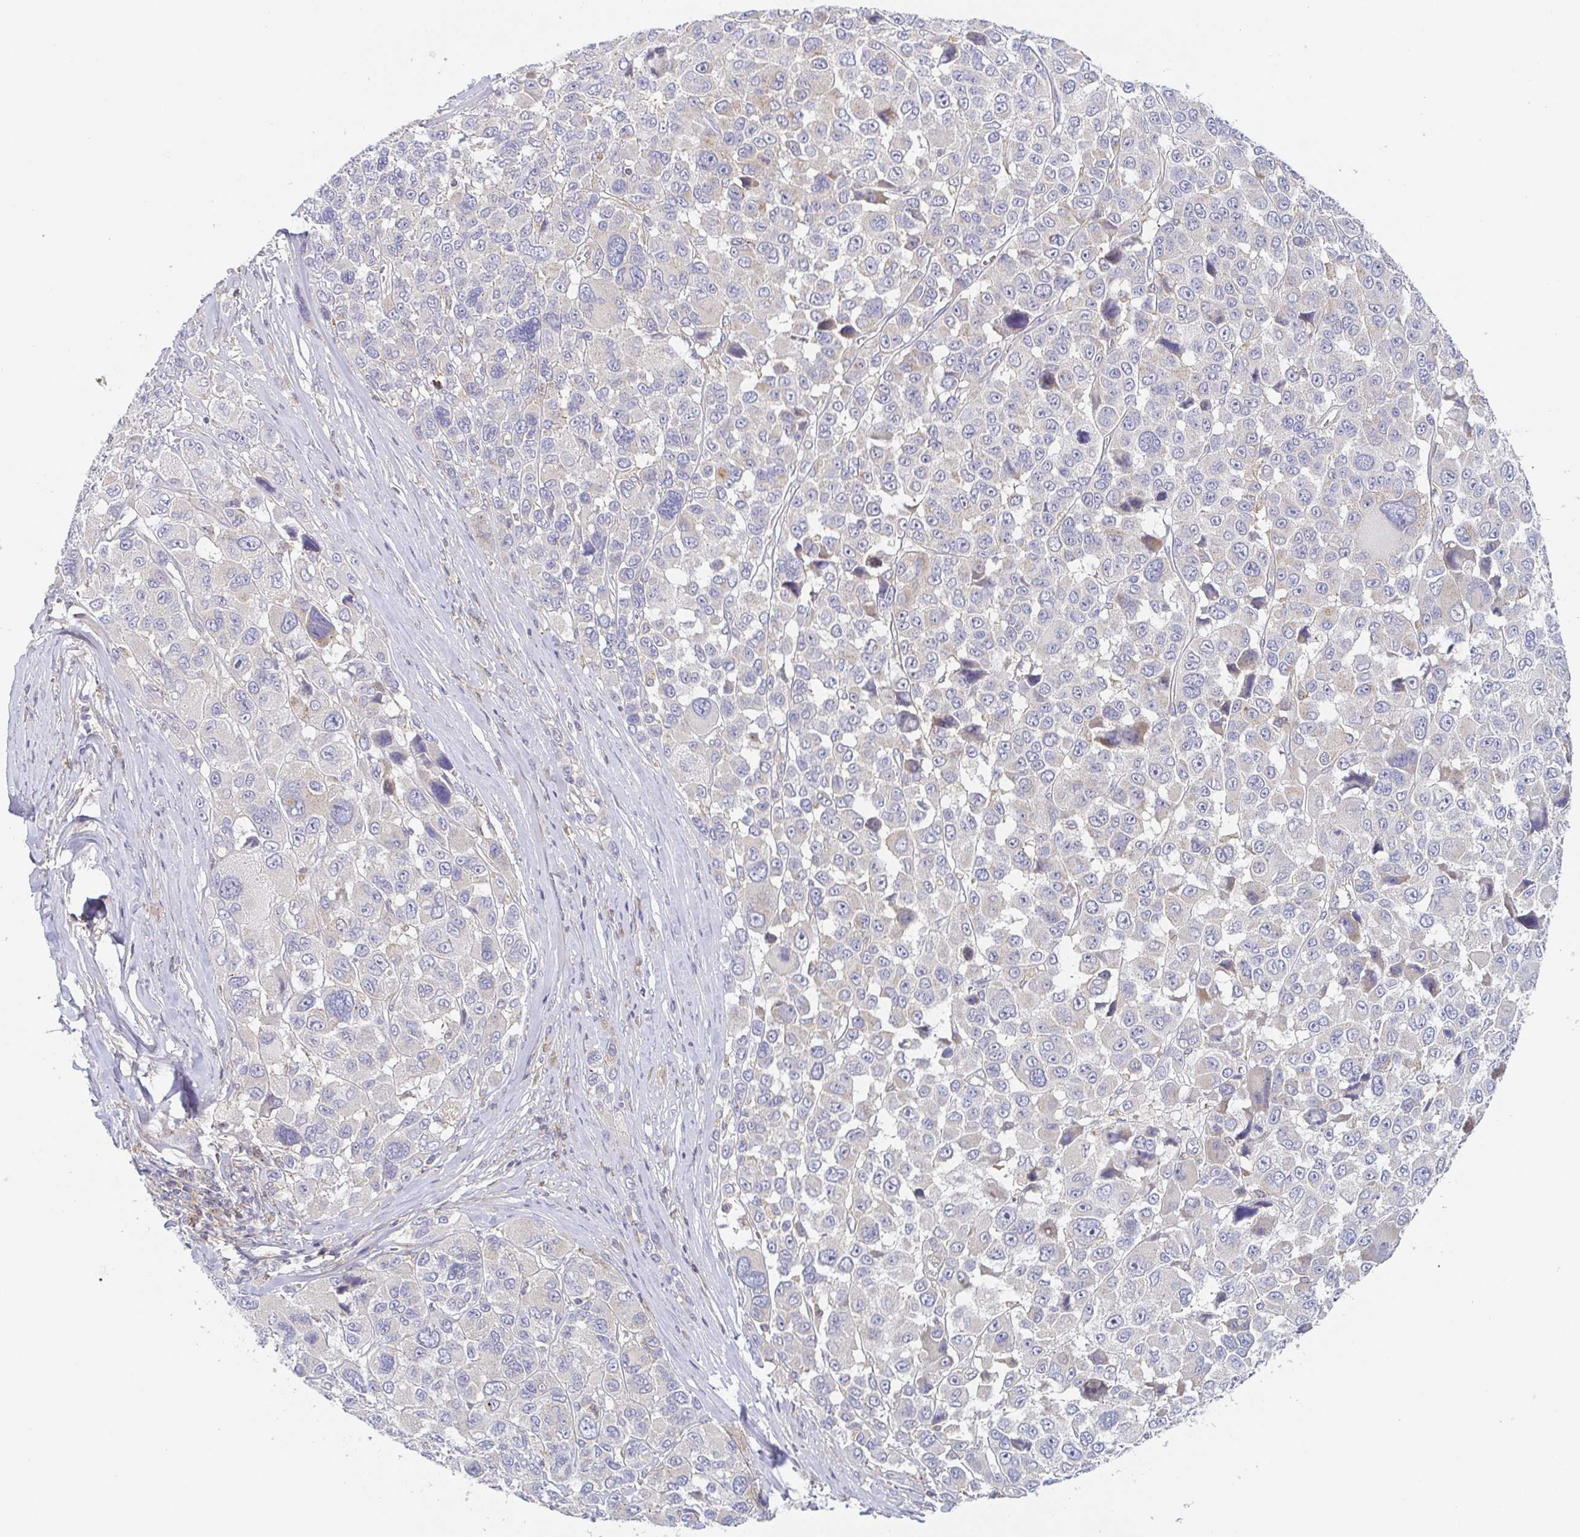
{"staining": {"intensity": "negative", "quantity": "none", "location": "none"}, "tissue": "melanoma", "cell_type": "Tumor cells", "image_type": "cancer", "snomed": [{"axis": "morphology", "description": "Malignant melanoma, NOS"}, {"axis": "topography", "description": "Skin"}], "caption": "Protein analysis of melanoma reveals no significant positivity in tumor cells. Nuclei are stained in blue.", "gene": "TUFT1", "patient": {"sex": "female", "age": 66}}